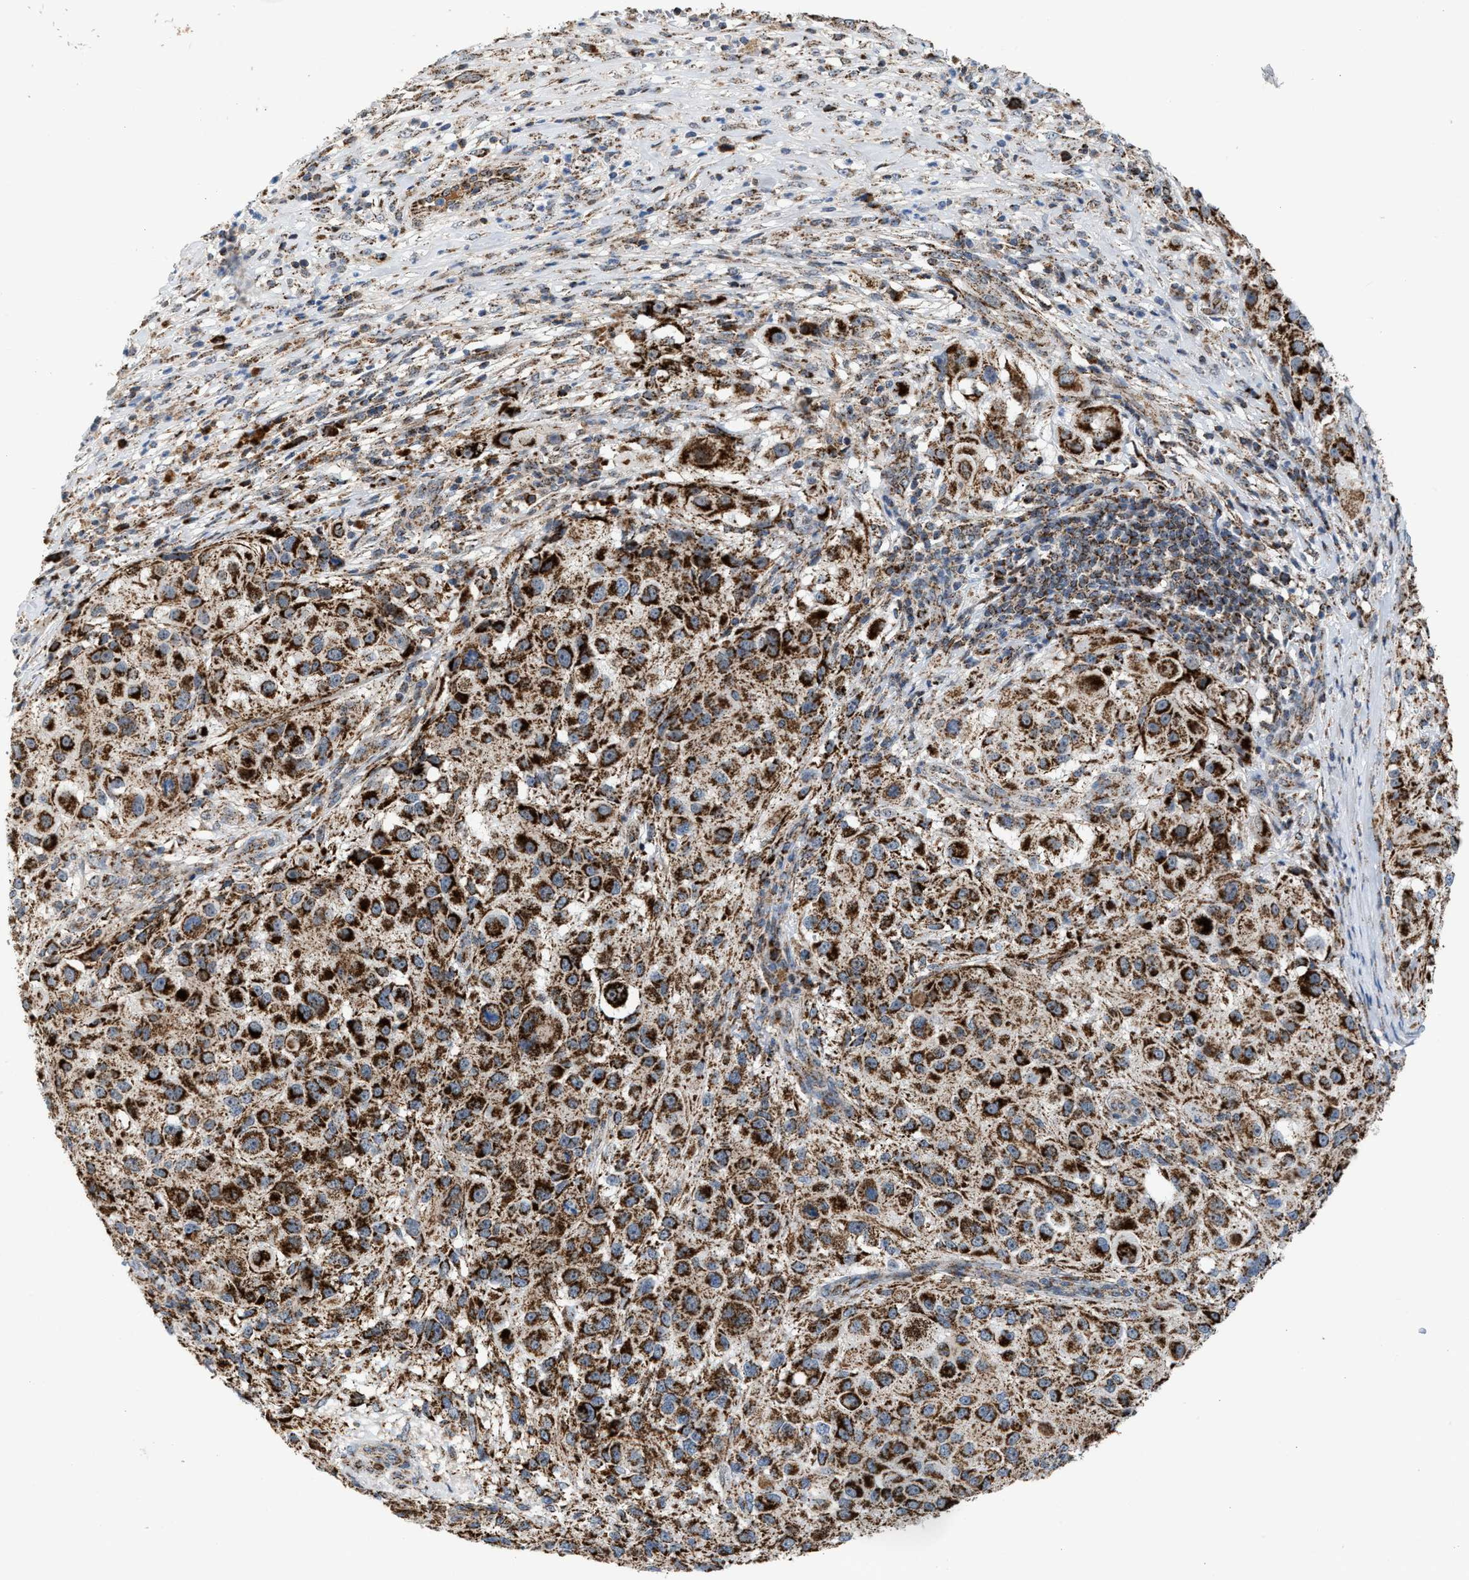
{"staining": {"intensity": "strong", "quantity": ">75%", "location": "cytoplasmic/membranous"}, "tissue": "melanoma", "cell_type": "Tumor cells", "image_type": "cancer", "snomed": [{"axis": "morphology", "description": "Necrosis, NOS"}, {"axis": "morphology", "description": "Malignant melanoma, NOS"}, {"axis": "topography", "description": "Skin"}], "caption": "An IHC histopathology image of tumor tissue is shown. Protein staining in brown labels strong cytoplasmic/membranous positivity in malignant melanoma within tumor cells.", "gene": "PMPCA", "patient": {"sex": "female", "age": 87}}